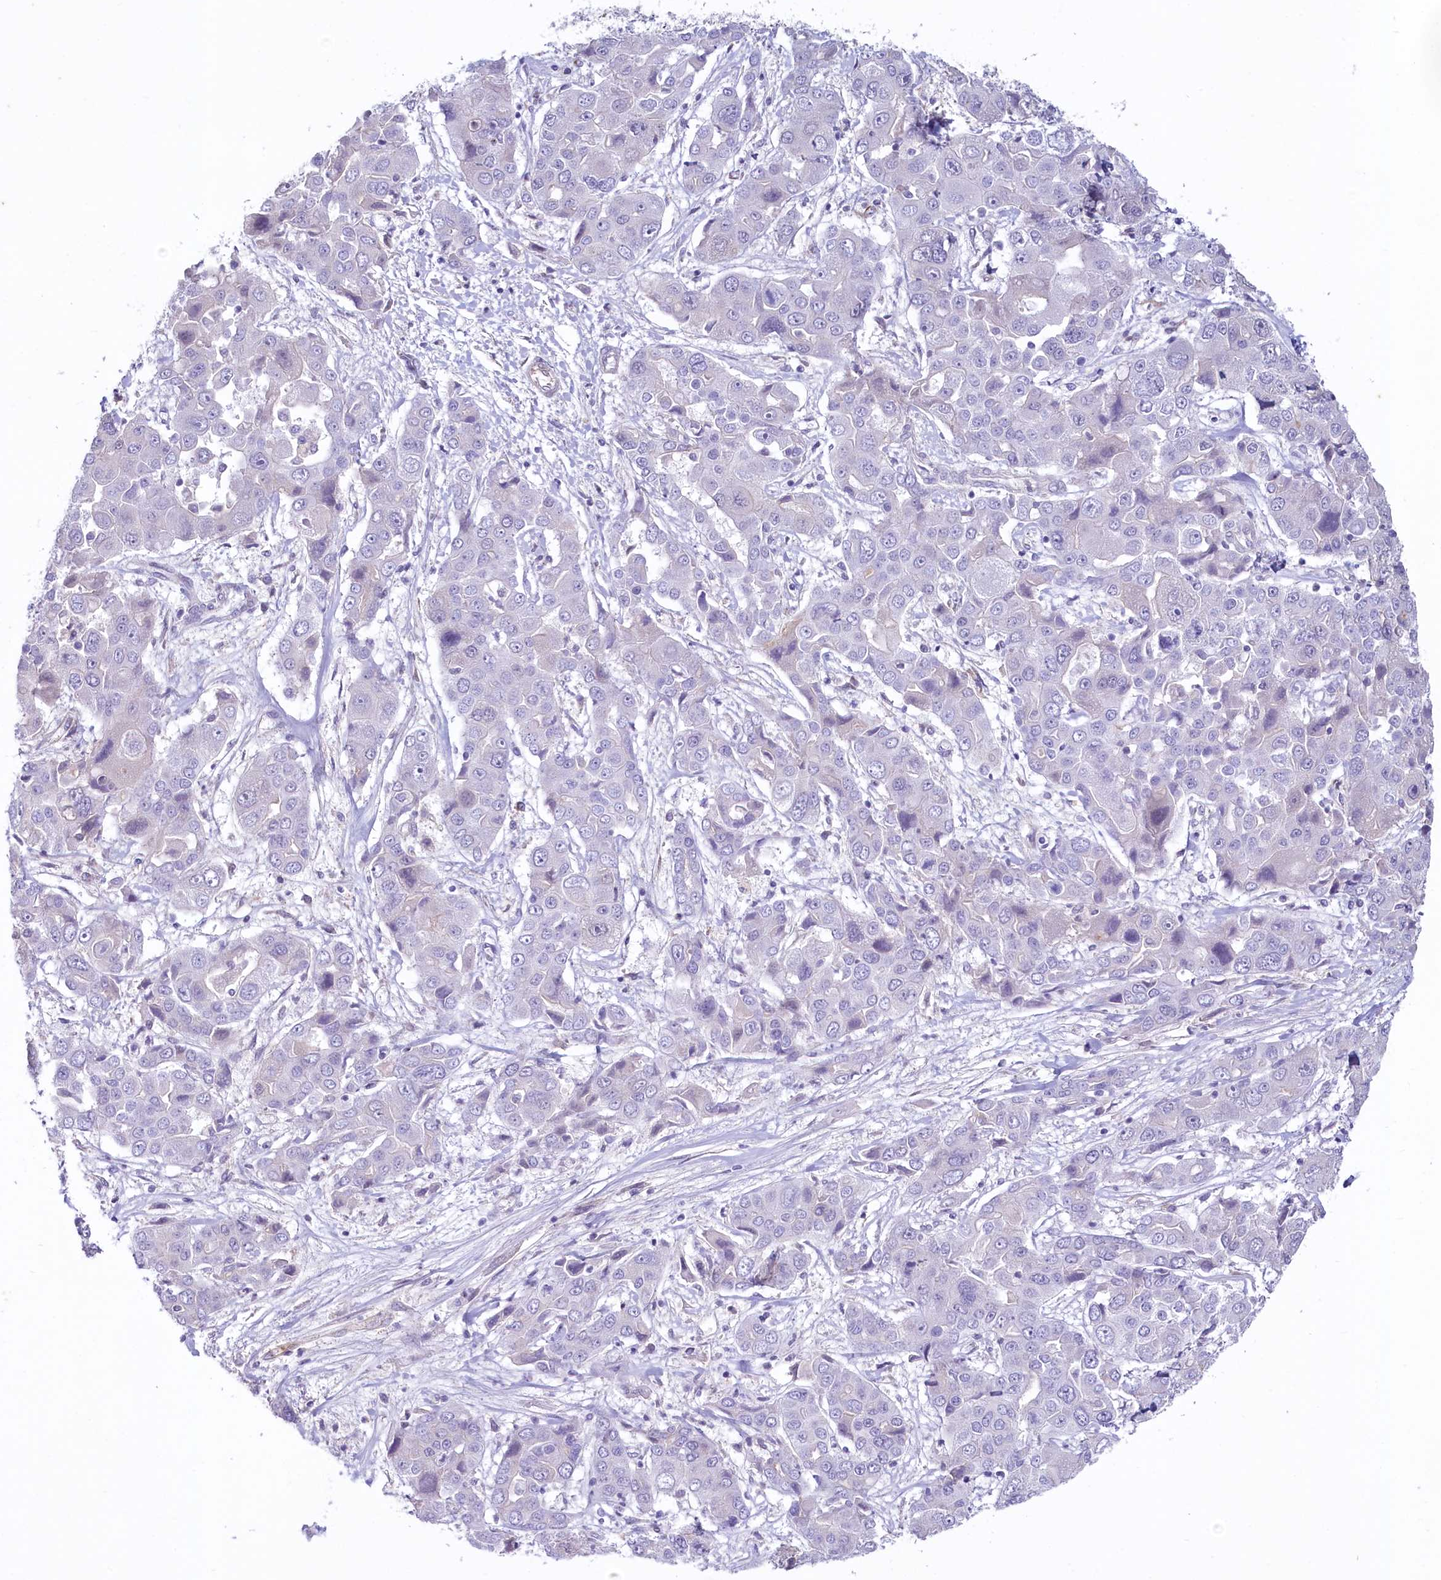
{"staining": {"intensity": "negative", "quantity": "none", "location": "none"}, "tissue": "liver cancer", "cell_type": "Tumor cells", "image_type": "cancer", "snomed": [{"axis": "morphology", "description": "Cholangiocarcinoma"}, {"axis": "topography", "description": "Liver"}], "caption": "Immunohistochemical staining of liver cholangiocarcinoma reveals no significant staining in tumor cells.", "gene": "PROCR", "patient": {"sex": "male", "age": 67}}